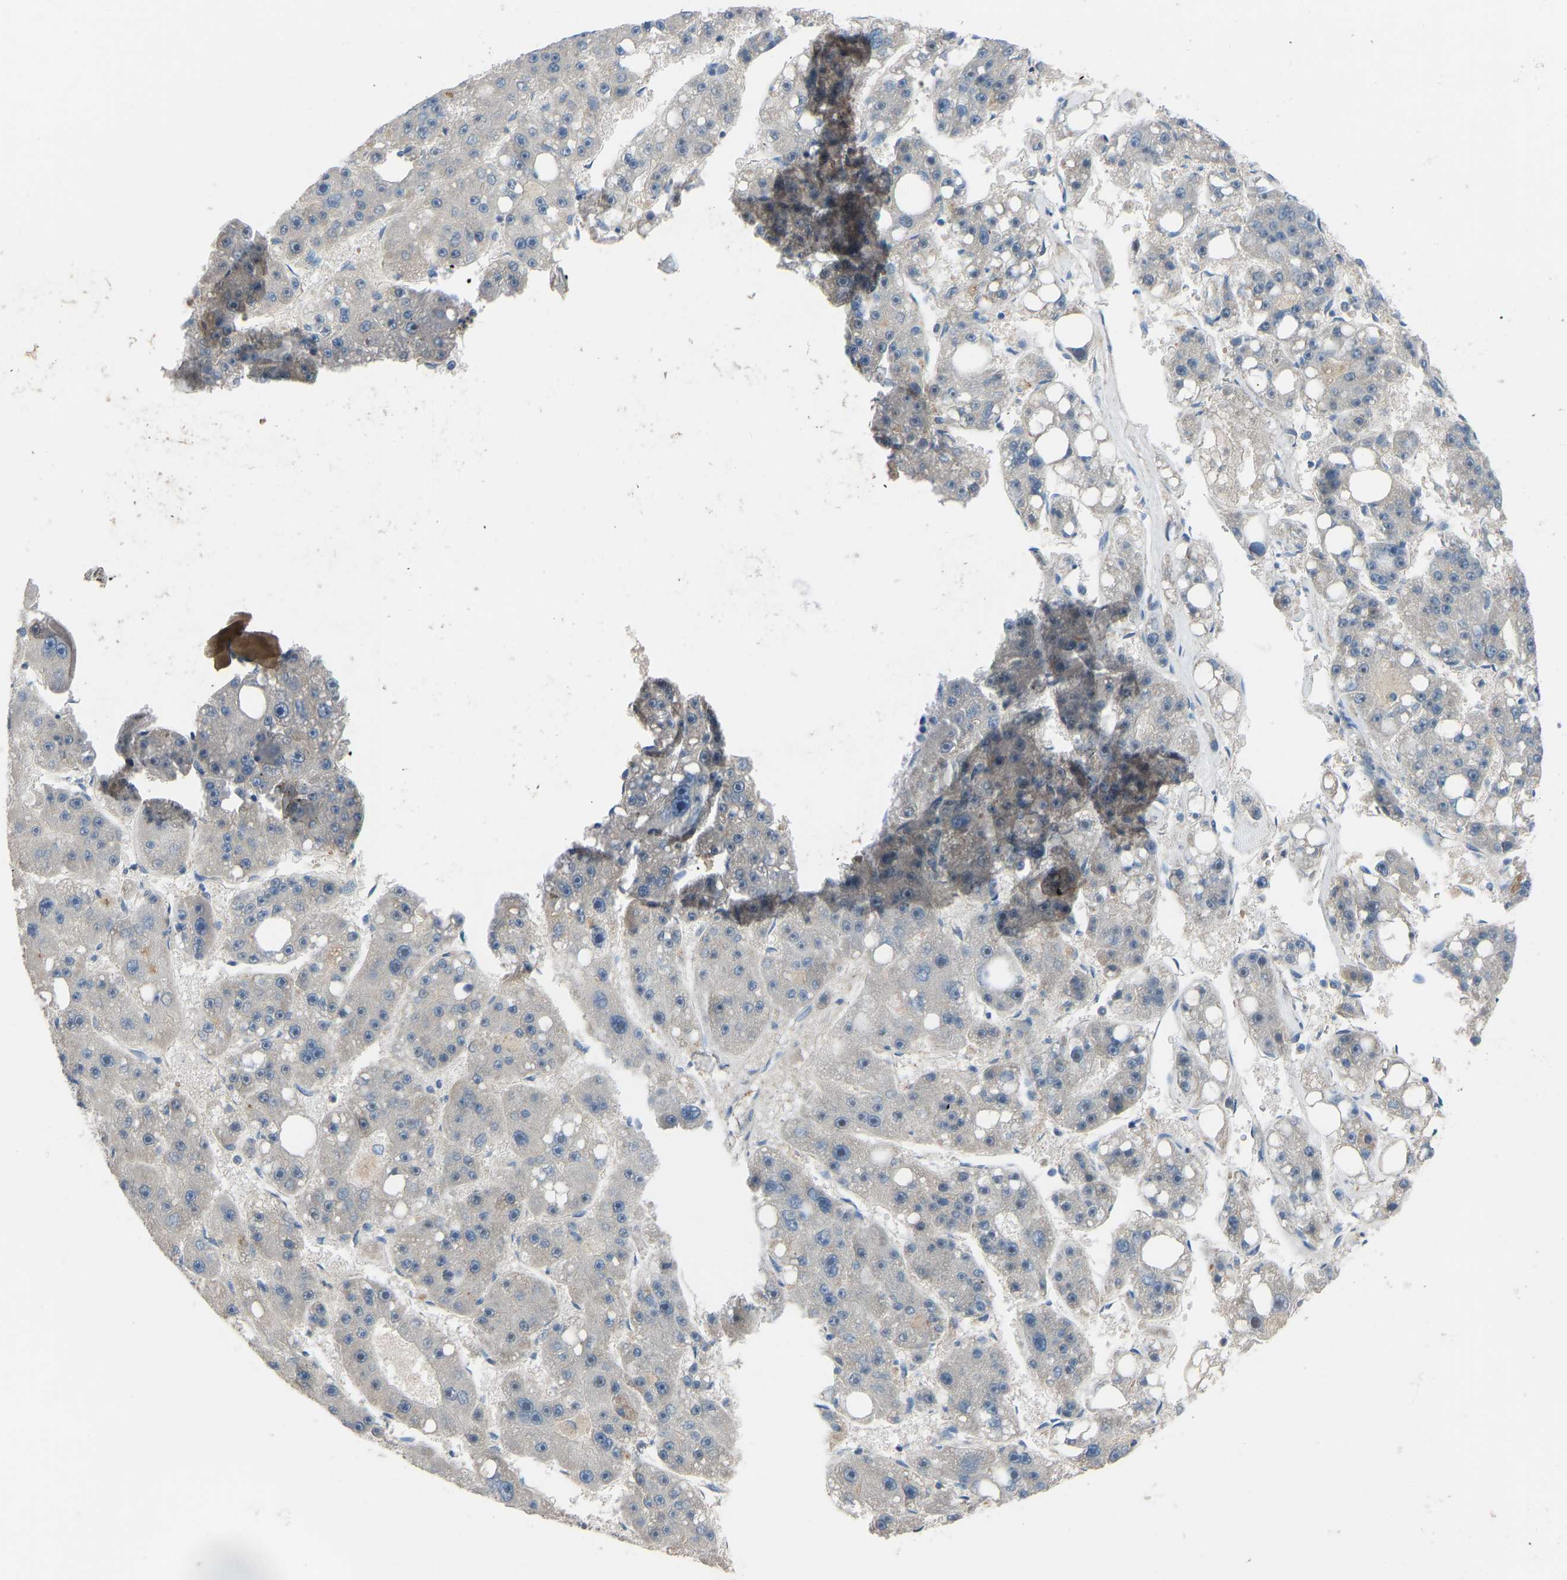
{"staining": {"intensity": "negative", "quantity": "none", "location": "none"}, "tissue": "liver cancer", "cell_type": "Tumor cells", "image_type": "cancer", "snomed": [{"axis": "morphology", "description": "Carcinoma, Hepatocellular, NOS"}, {"axis": "topography", "description": "Liver"}], "caption": "Tumor cells show no significant protein positivity in hepatocellular carcinoma (liver).", "gene": "CDK2AP1", "patient": {"sex": "female", "age": 61}}